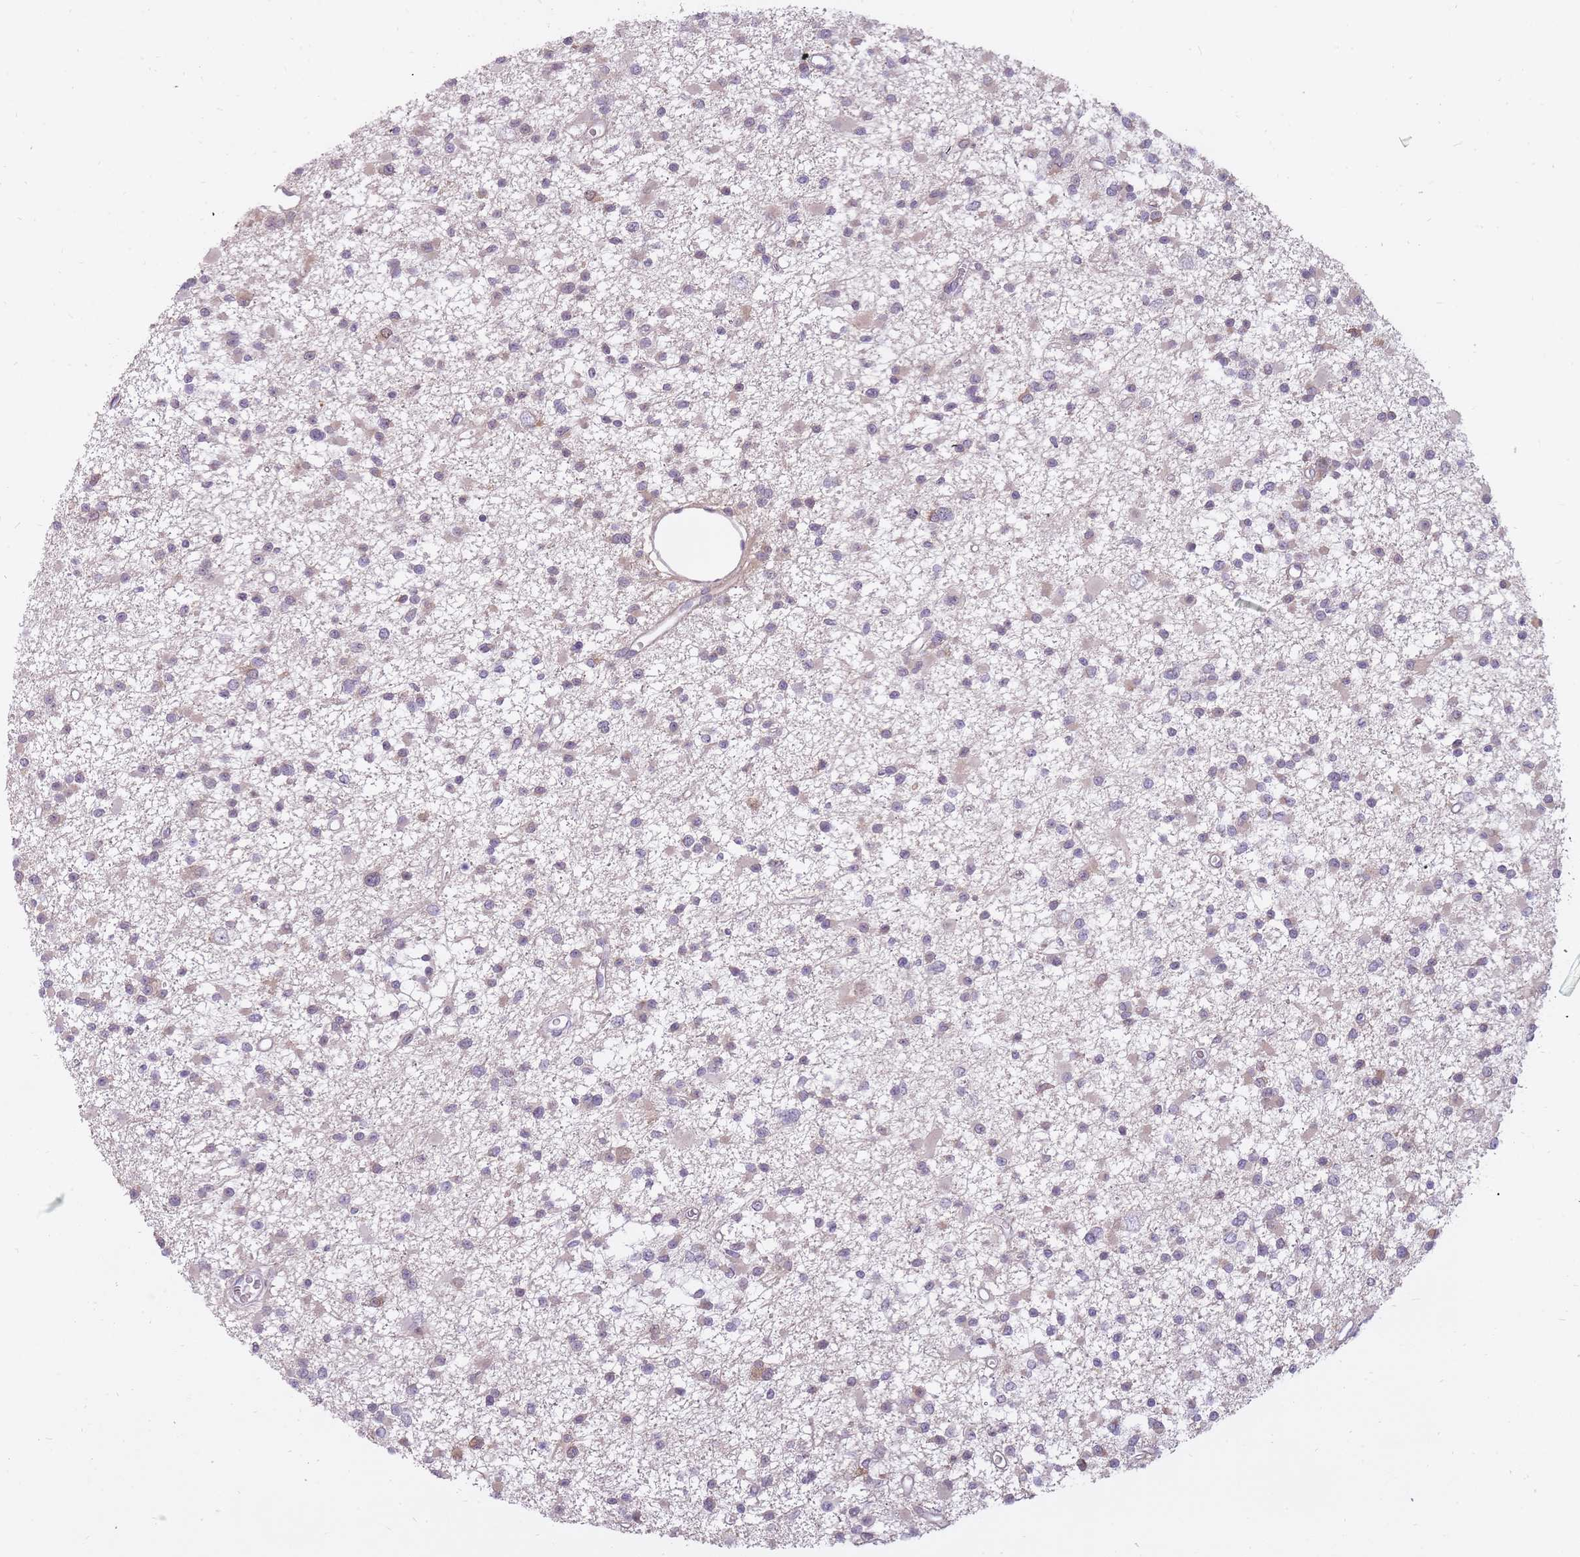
{"staining": {"intensity": "weak", "quantity": "25%-75%", "location": "cytoplasmic/membranous,nuclear"}, "tissue": "glioma", "cell_type": "Tumor cells", "image_type": "cancer", "snomed": [{"axis": "morphology", "description": "Glioma, malignant, Low grade"}, {"axis": "topography", "description": "Brain"}], "caption": "A brown stain highlights weak cytoplasmic/membranous and nuclear staining of a protein in human malignant low-grade glioma tumor cells.", "gene": "POMZP3", "patient": {"sex": "female", "age": 22}}